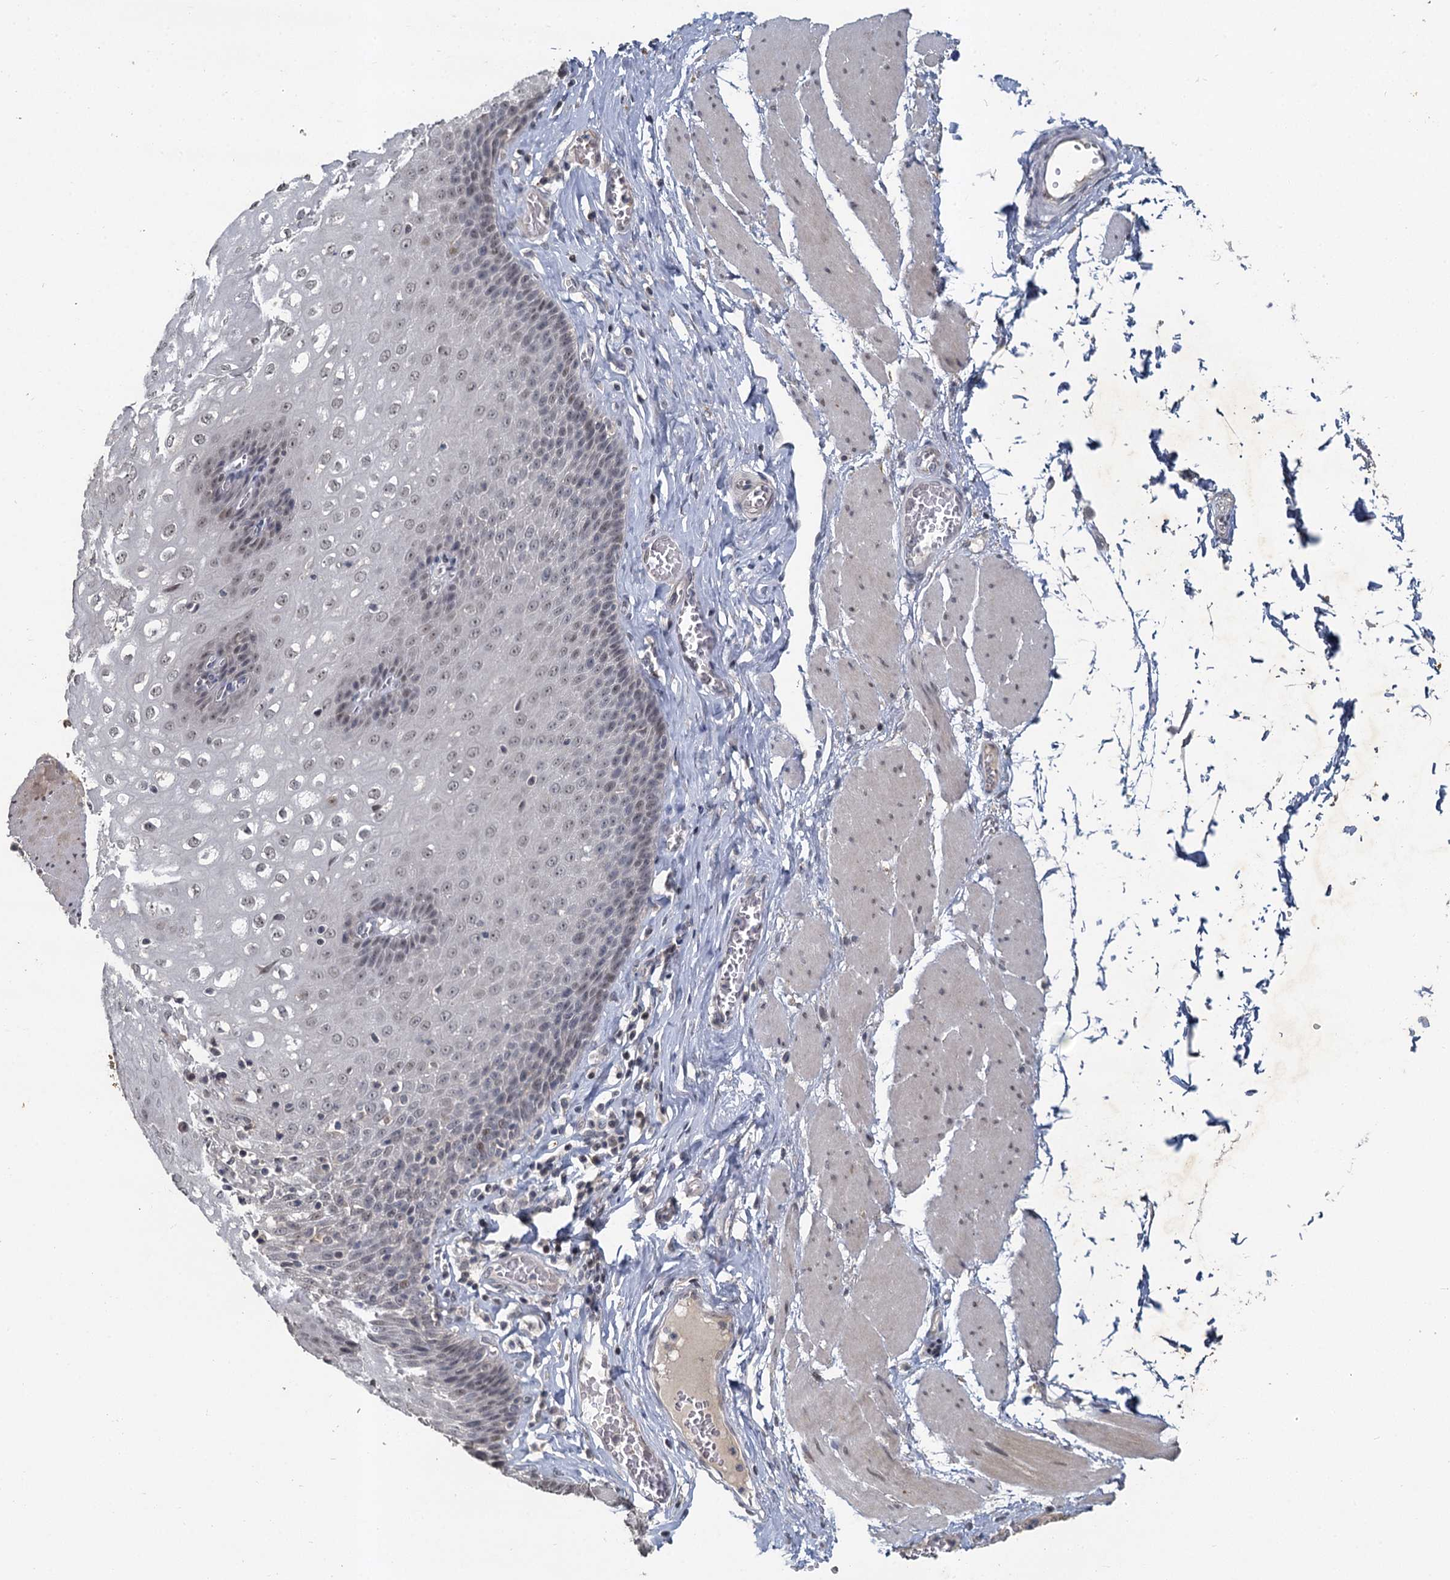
{"staining": {"intensity": "weak", "quantity": "<25%", "location": "nuclear"}, "tissue": "esophagus", "cell_type": "Squamous epithelial cells", "image_type": "normal", "snomed": [{"axis": "morphology", "description": "Normal tissue, NOS"}, {"axis": "topography", "description": "Esophagus"}], "caption": "Immunohistochemical staining of unremarkable esophagus demonstrates no significant positivity in squamous epithelial cells.", "gene": "MUCL1", "patient": {"sex": "male", "age": 60}}